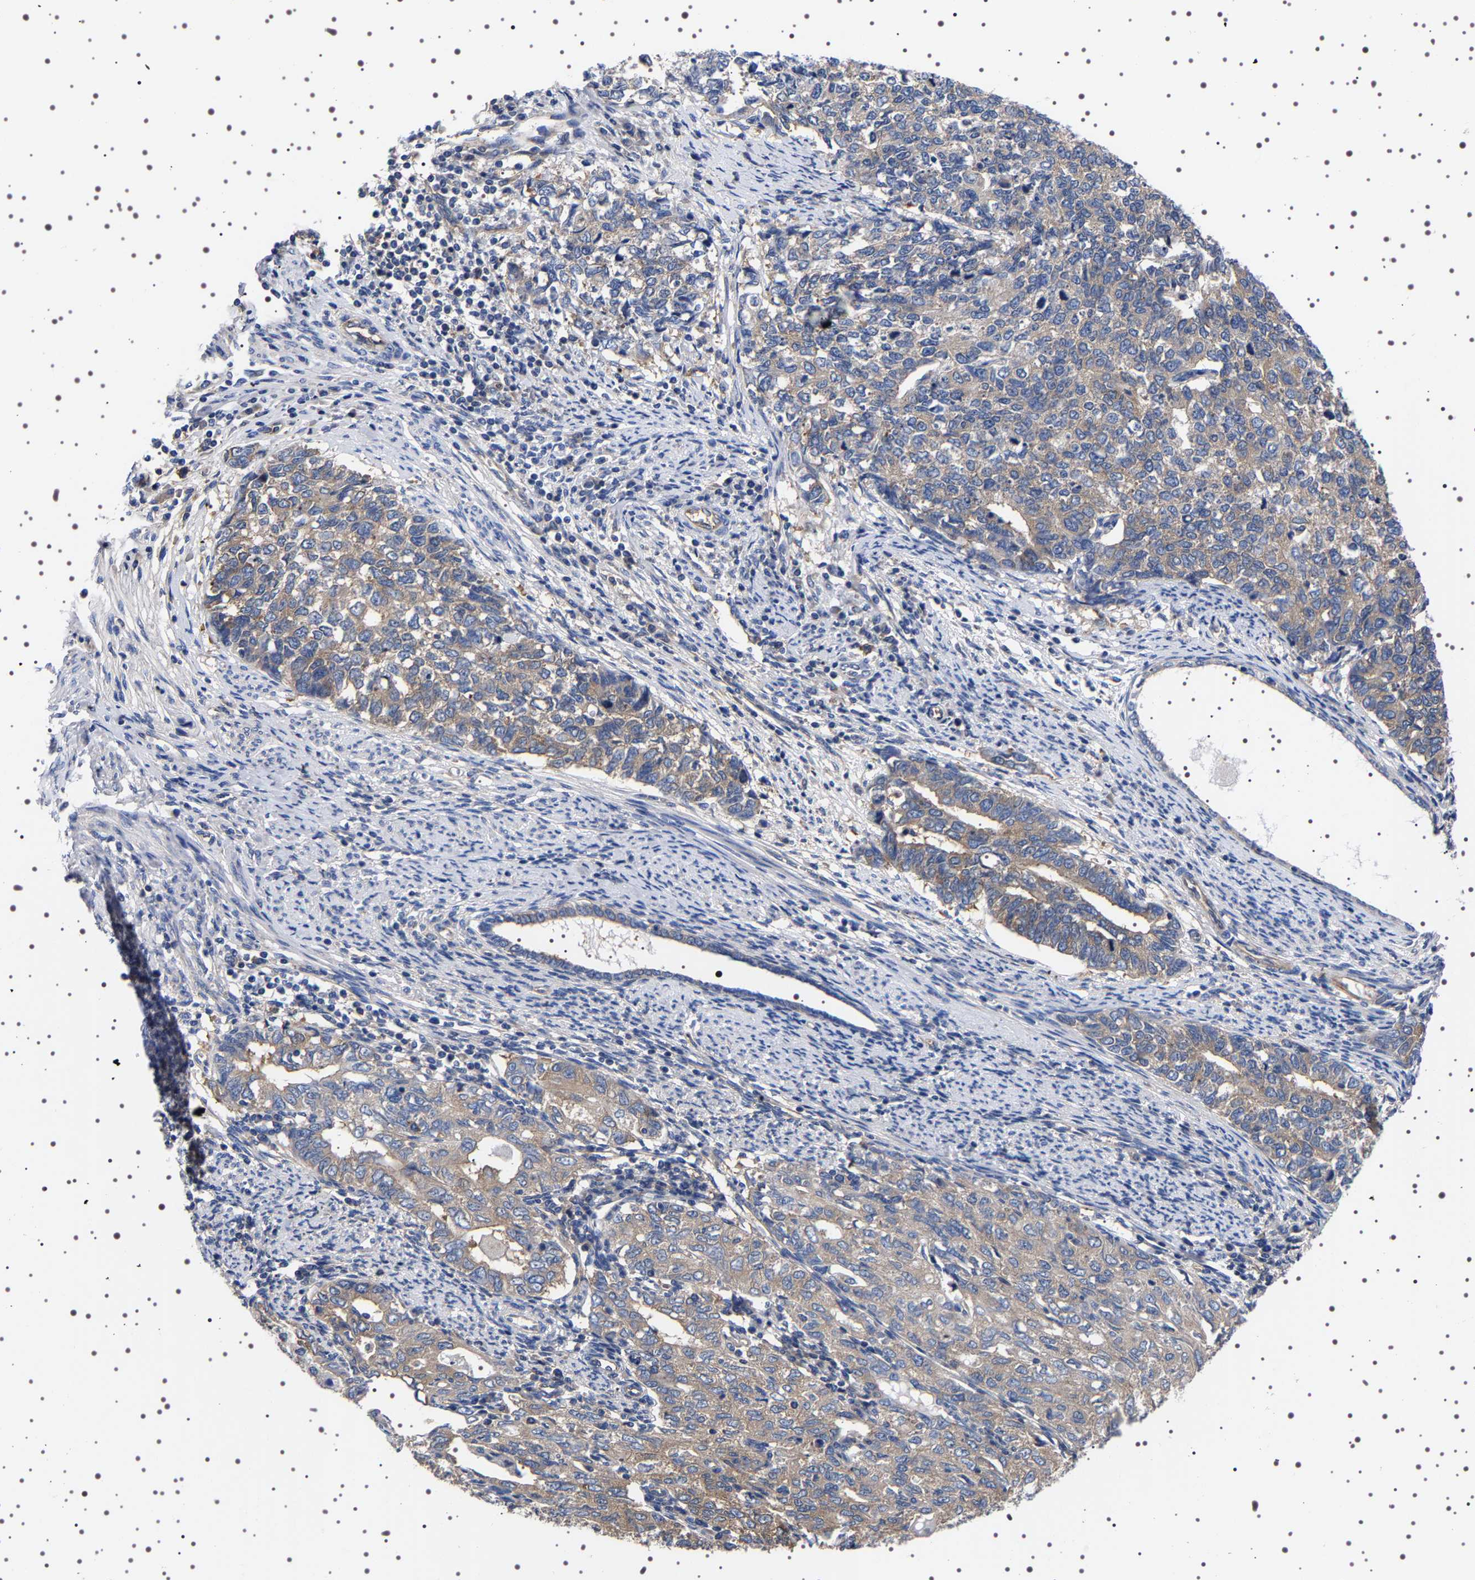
{"staining": {"intensity": "weak", "quantity": ">75%", "location": "cytoplasmic/membranous"}, "tissue": "cervical cancer", "cell_type": "Tumor cells", "image_type": "cancer", "snomed": [{"axis": "morphology", "description": "Squamous cell carcinoma, NOS"}, {"axis": "topography", "description": "Cervix"}], "caption": "Human cervical cancer stained with a protein marker exhibits weak staining in tumor cells.", "gene": "DARS1", "patient": {"sex": "female", "age": 63}}